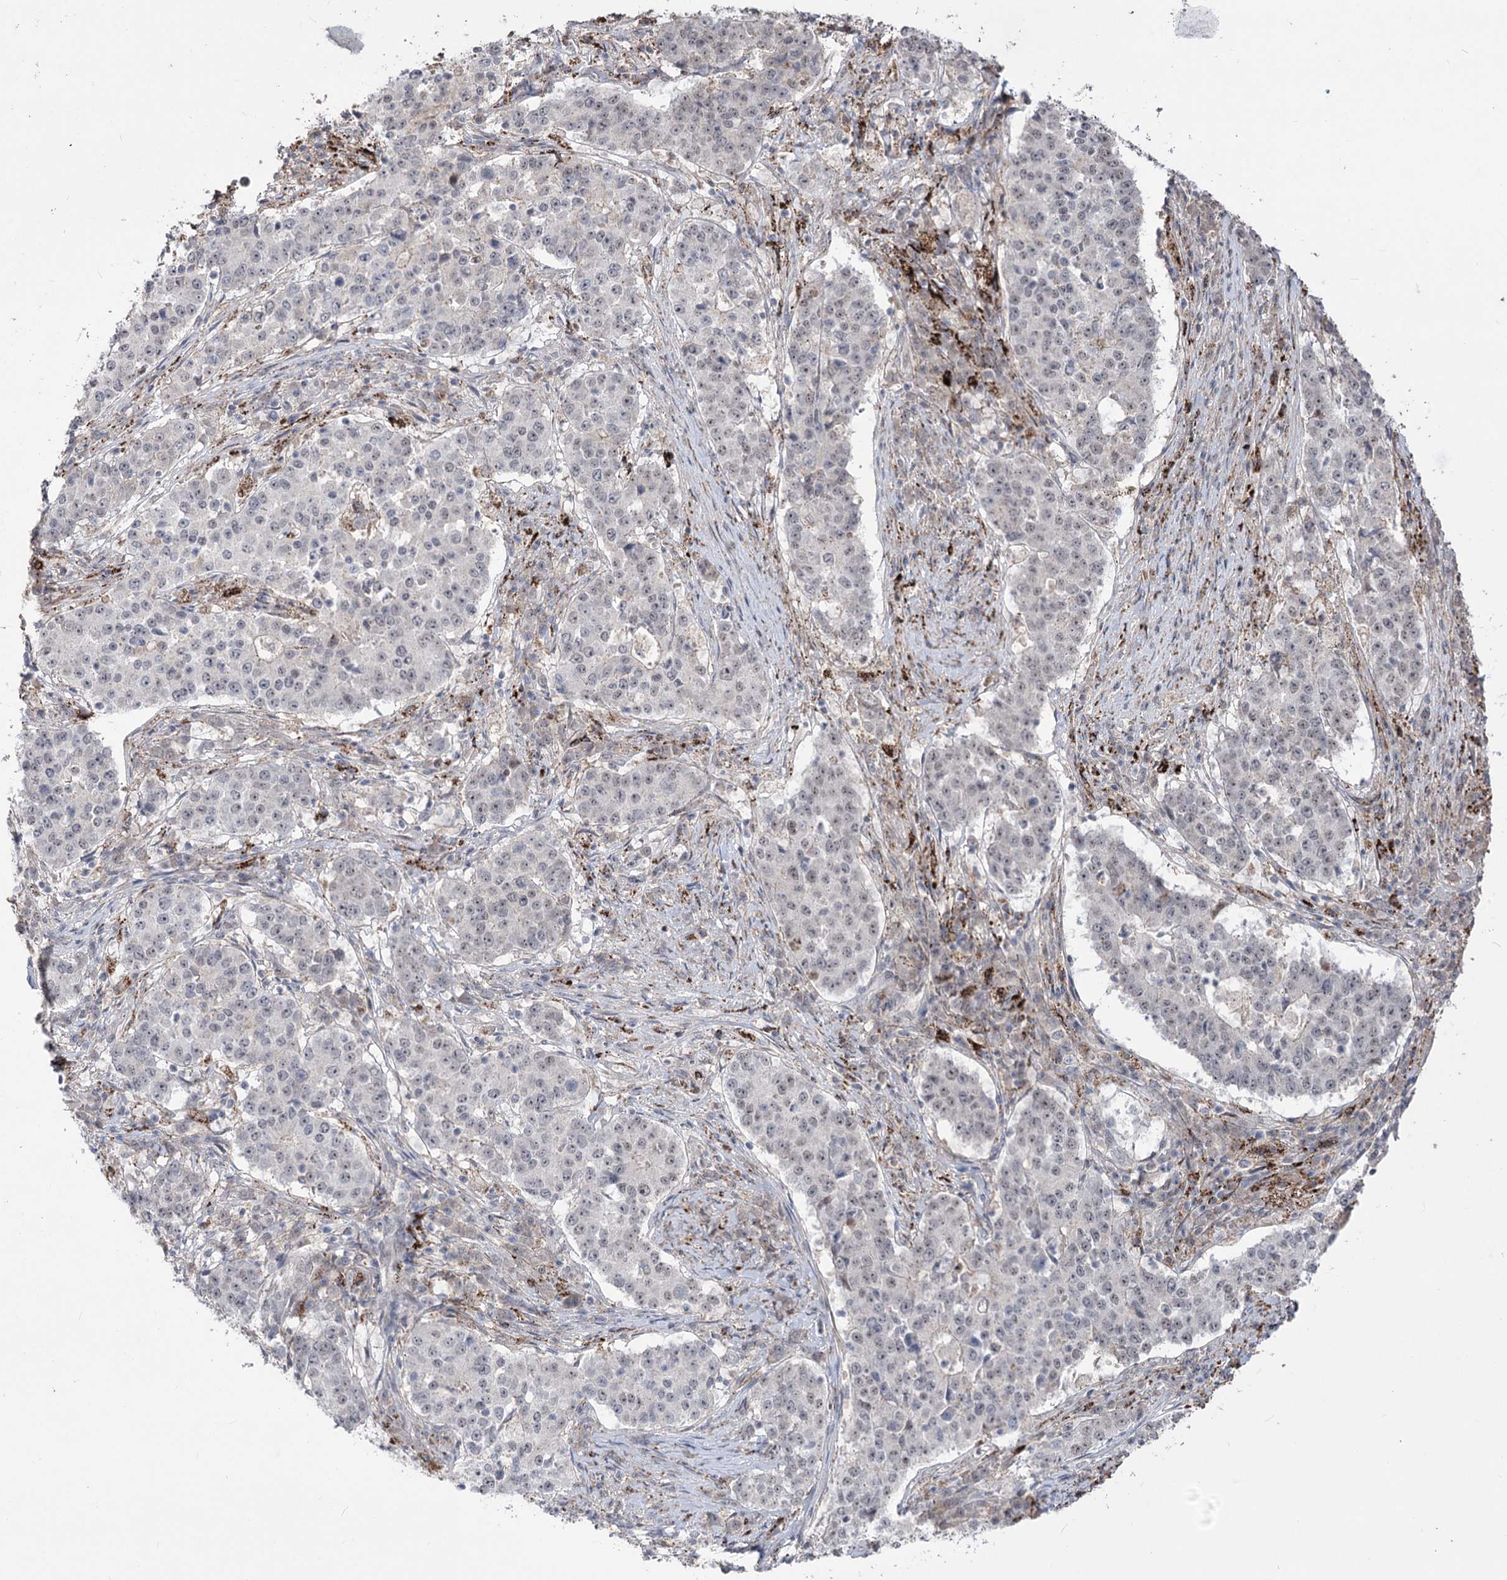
{"staining": {"intensity": "negative", "quantity": "none", "location": "none"}, "tissue": "stomach cancer", "cell_type": "Tumor cells", "image_type": "cancer", "snomed": [{"axis": "morphology", "description": "Adenocarcinoma, NOS"}, {"axis": "topography", "description": "Stomach"}], "caption": "Adenocarcinoma (stomach) was stained to show a protein in brown. There is no significant expression in tumor cells.", "gene": "ZSCAN23", "patient": {"sex": "male", "age": 59}}